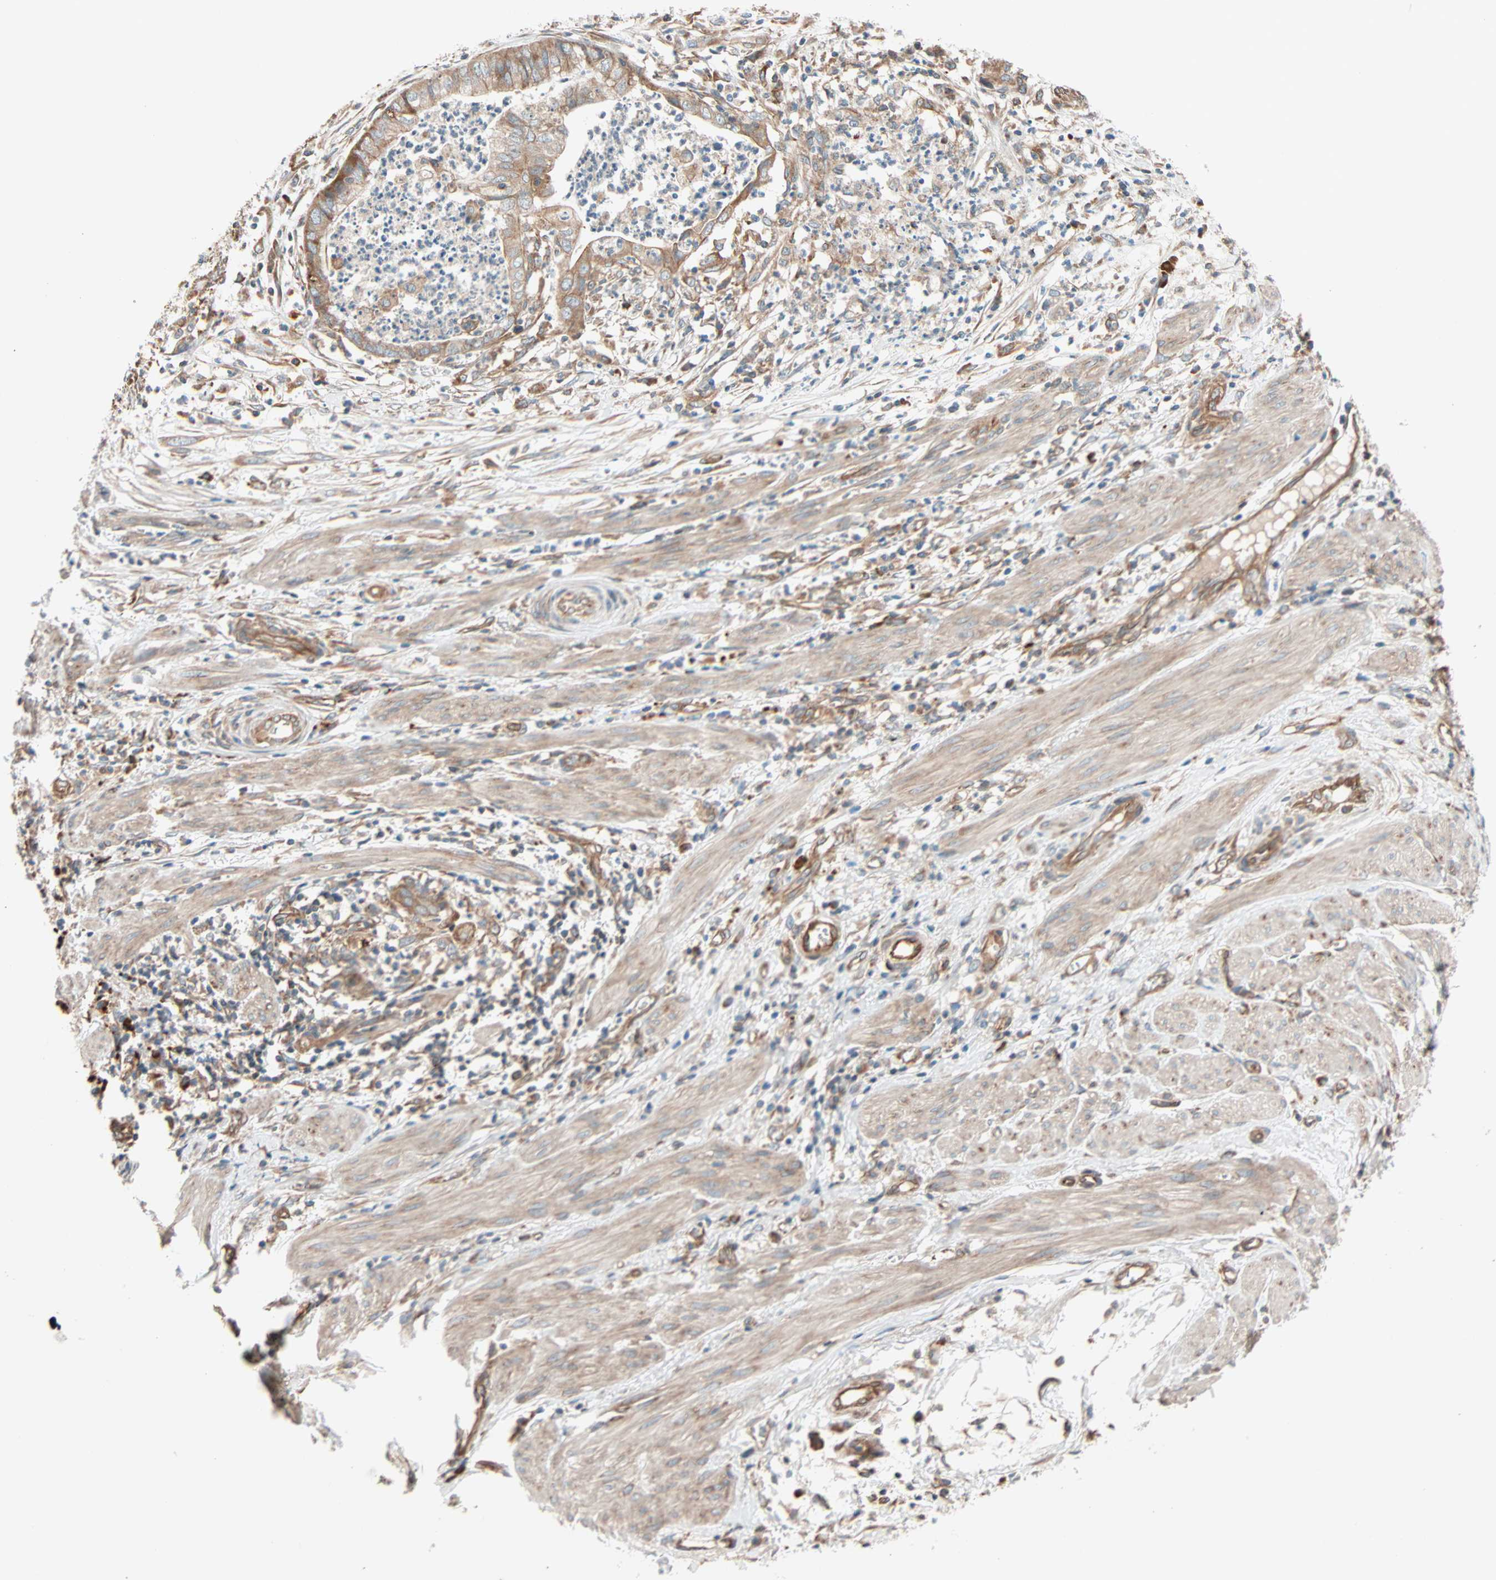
{"staining": {"intensity": "moderate", "quantity": ">75%", "location": "cytoplasmic/membranous"}, "tissue": "endometrial cancer", "cell_type": "Tumor cells", "image_type": "cancer", "snomed": [{"axis": "morphology", "description": "Necrosis, NOS"}, {"axis": "morphology", "description": "Adenocarcinoma, NOS"}, {"axis": "topography", "description": "Endometrium"}], "caption": "Immunohistochemical staining of human endometrial adenocarcinoma displays medium levels of moderate cytoplasmic/membranous protein expression in about >75% of tumor cells.", "gene": "PHYH", "patient": {"sex": "female", "age": 79}}